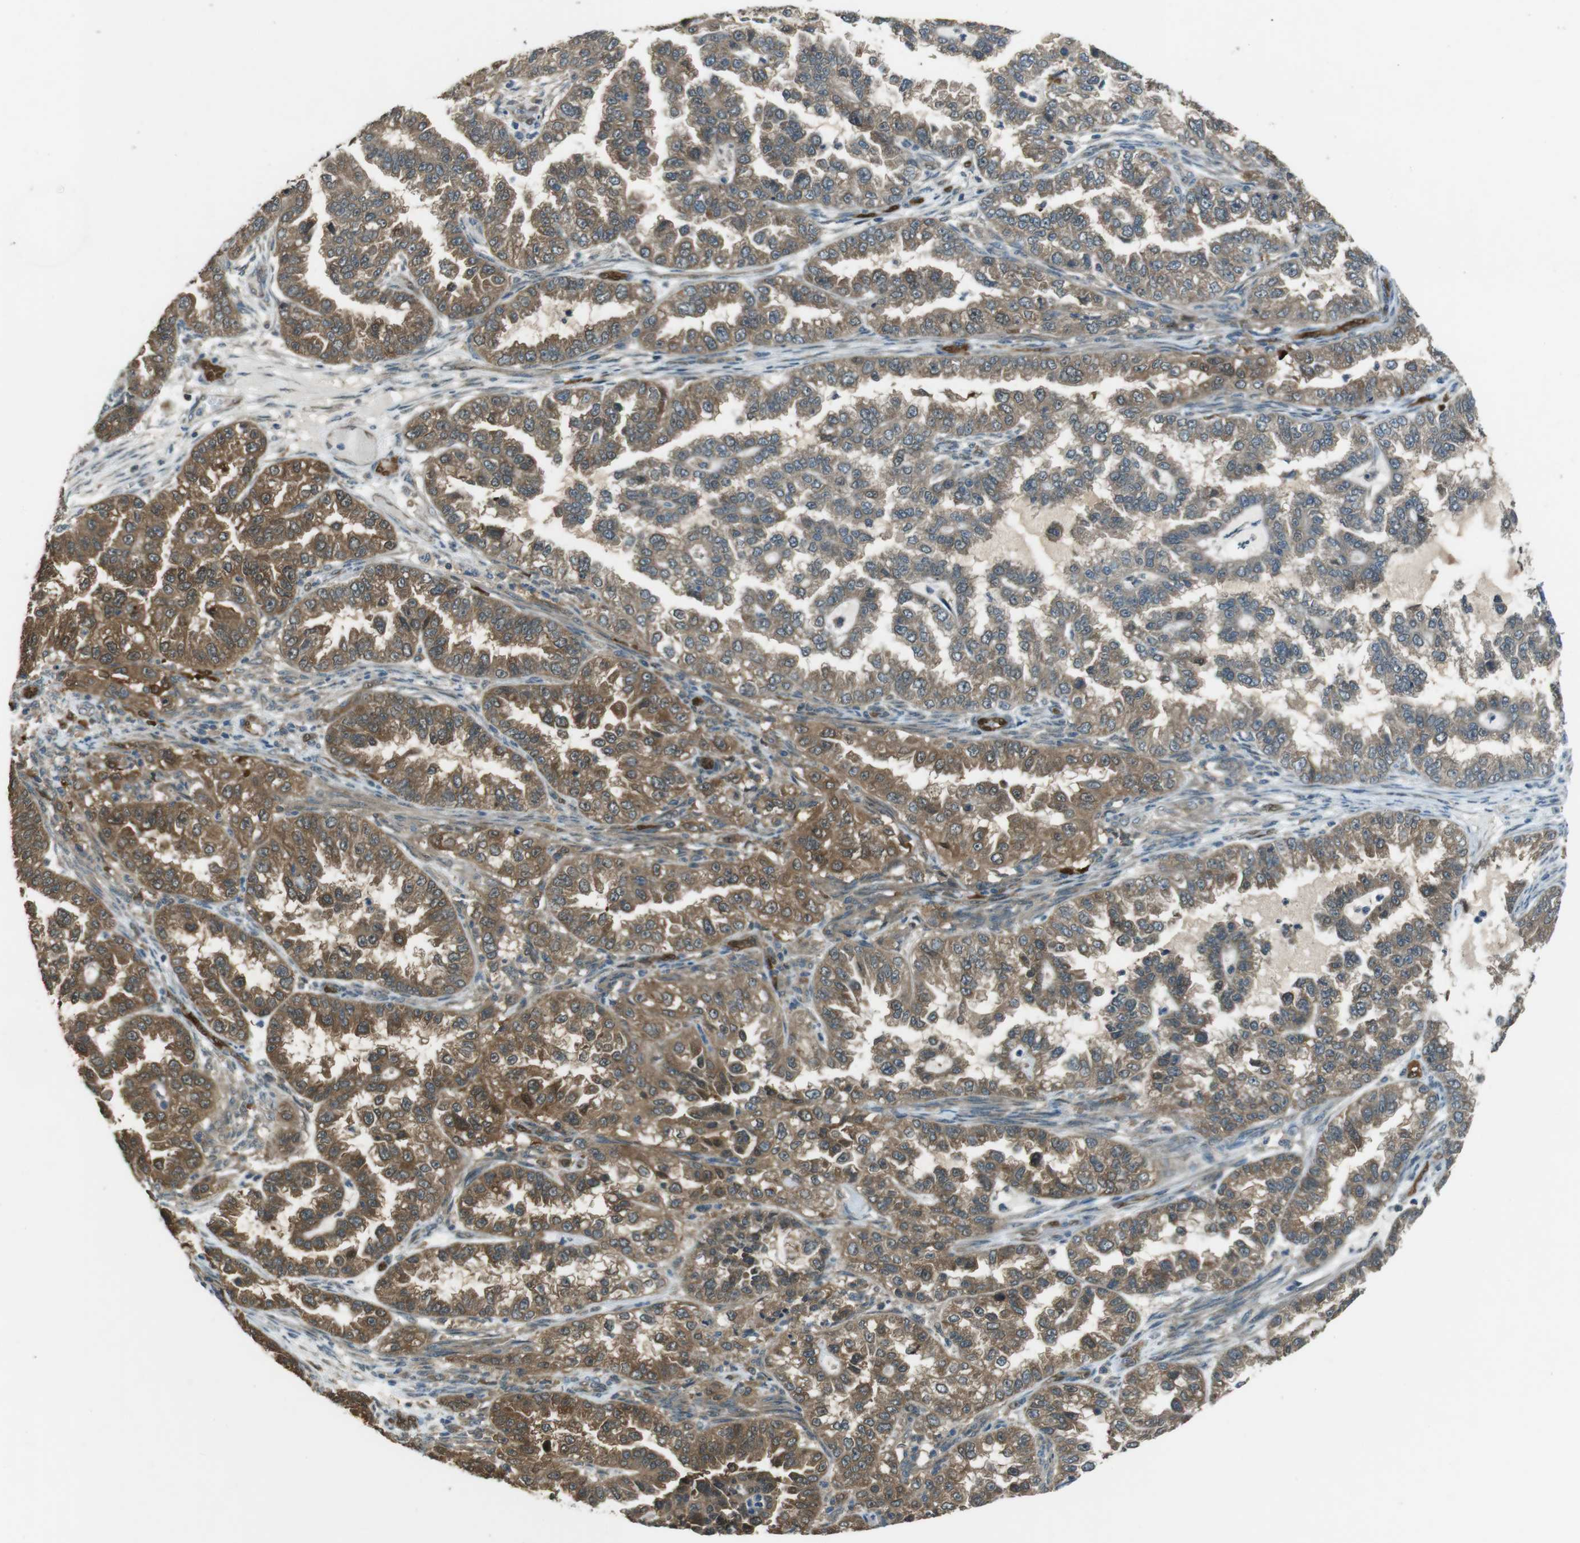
{"staining": {"intensity": "moderate", "quantity": ">75%", "location": "cytoplasmic/membranous,nuclear"}, "tissue": "endometrial cancer", "cell_type": "Tumor cells", "image_type": "cancer", "snomed": [{"axis": "morphology", "description": "Adenocarcinoma, NOS"}, {"axis": "topography", "description": "Endometrium"}], "caption": "The histopathology image reveals staining of endometrial cancer (adenocarcinoma), revealing moderate cytoplasmic/membranous and nuclear protein staining (brown color) within tumor cells. The protein of interest is shown in brown color, while the nuclei are stained blue.", "gene": "MFAP3", "patient": {"sex": "female", "age": 85}}